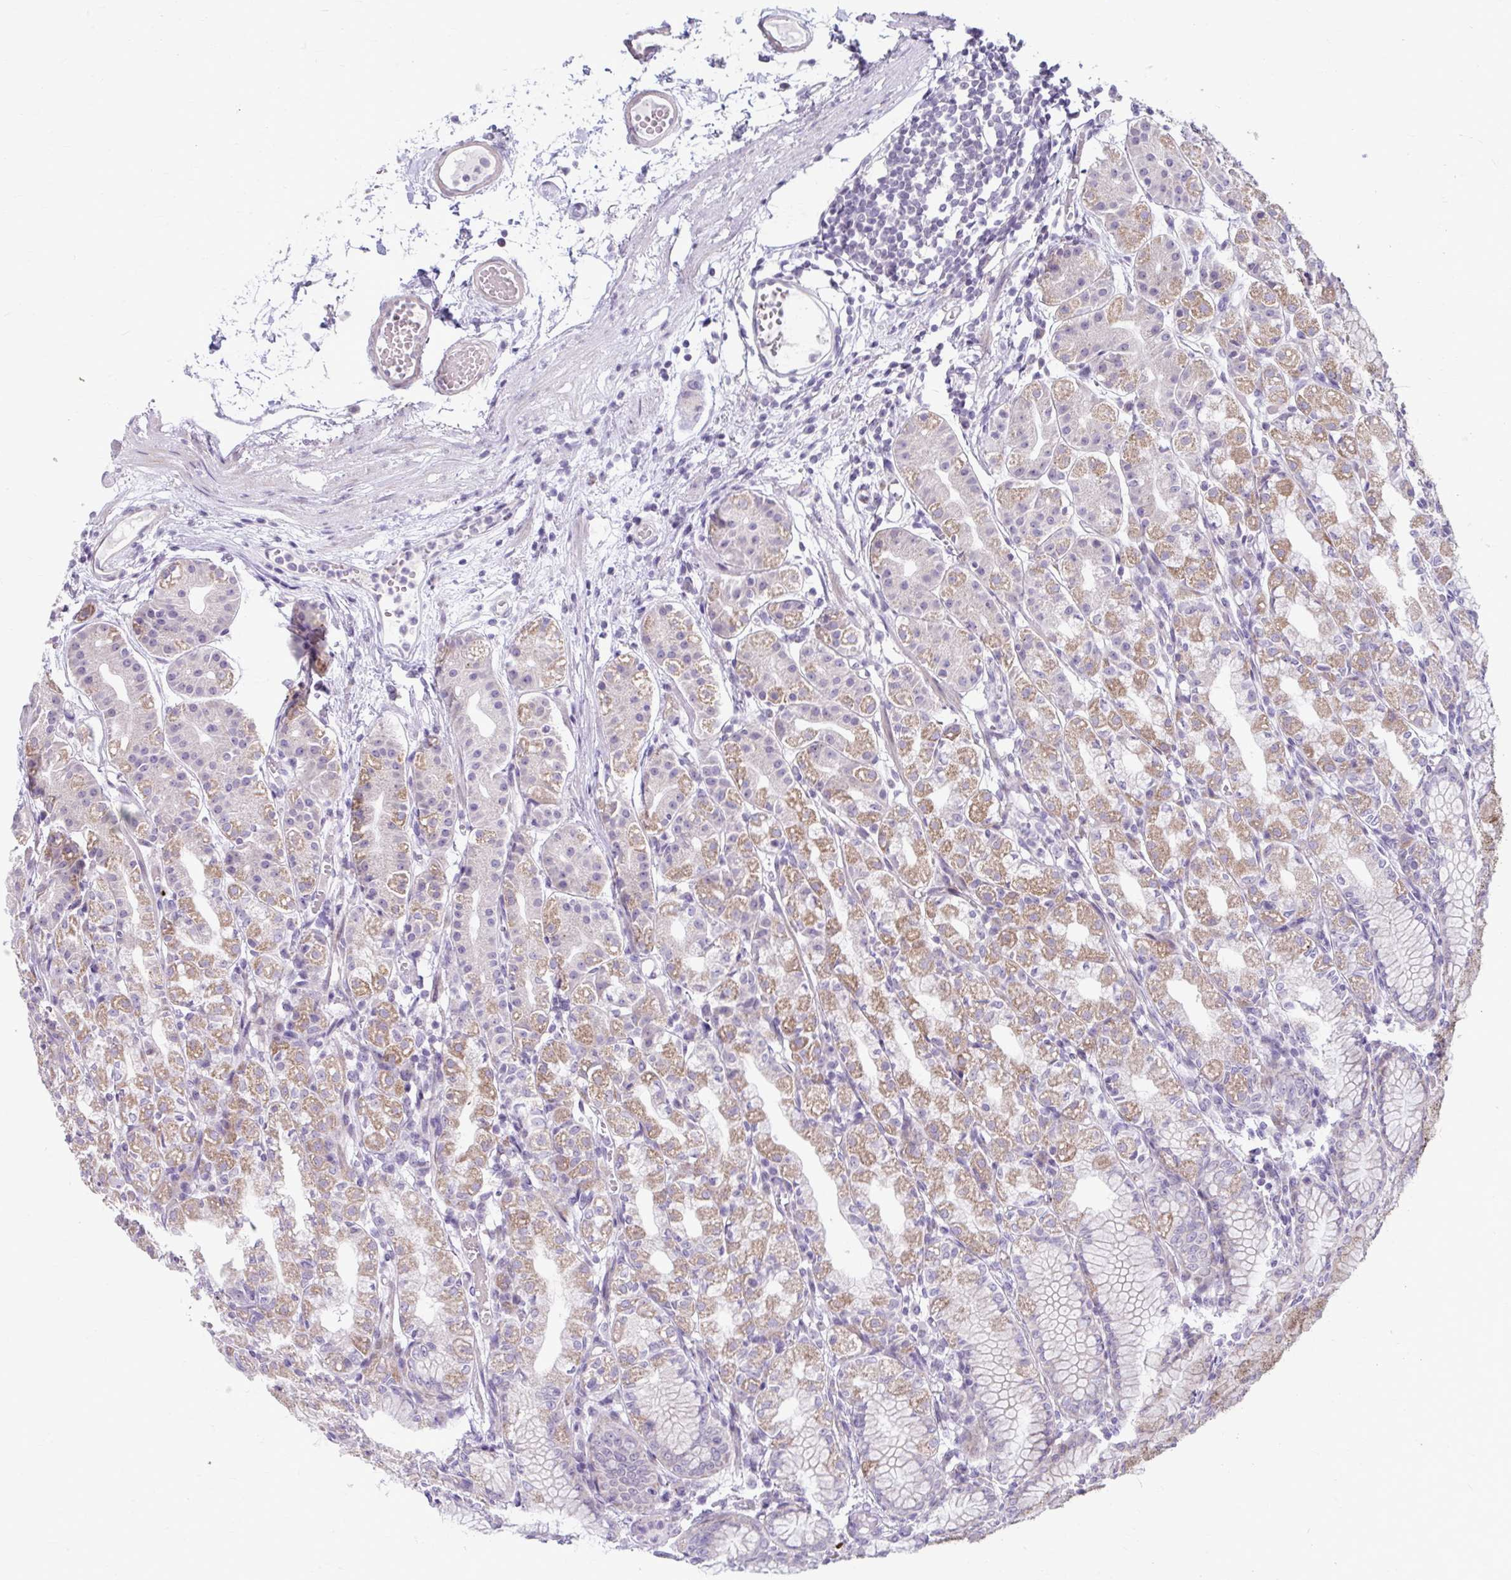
{"staining": {"intensity": "moderate", "quantity": "25%-75%", "location": "cytoplasmic/membranous"}, "tissue": "stomach", "cell_type": "Glandular cells", "image_type": "normal", "snomed": [{"axis": "morphology", "description": "Normal tissue, NOS"}, {"axis": "topography", "description": "Stomach"}], "caption": "A high-resolution micrograph shows immunohistochemistry (IHC) staining of unremarkable stomach, which displays moderate cytoplasmic/membranous positivity in approximately 25%-75% of glandular cells.", "gene": "MSMO1", "patient": {"sex": "female", "age": 57}}